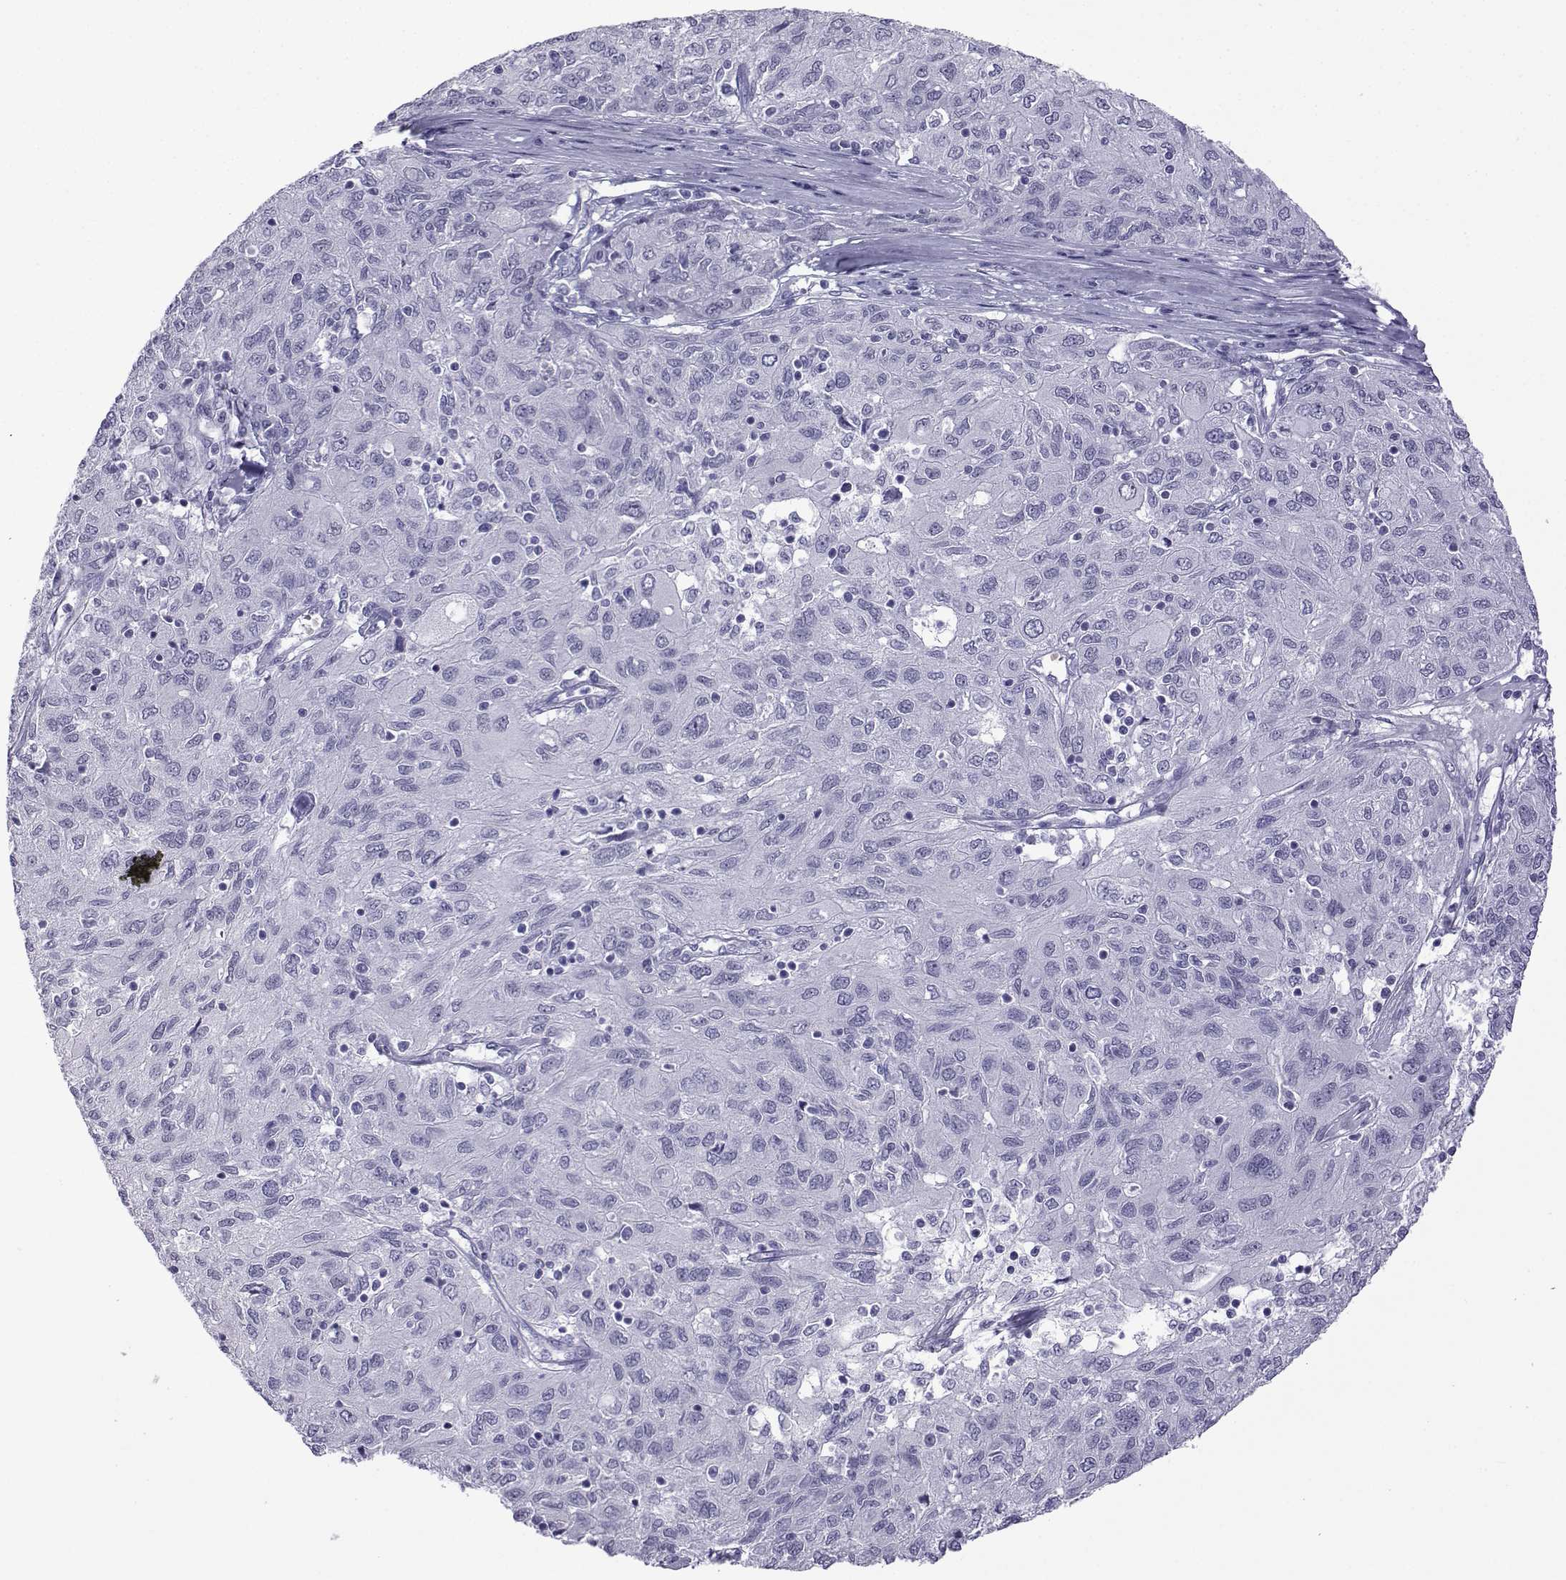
{"staining": {"intensity": "negative", "quantity": "none", "location": "none"}, "tissue": "ovarian cancer", "cell_type": "Tumor cells", "image_type": "cancer", "snomed": [{"axis": "morphology", "description": "Carcinoma, endometroid"}, {"axis": "topography", "description": "Ovary"}], "caption": "This micrograph is of ovarian cancer stained with immunohistochemistry (IHC) to label a protein in brown with the nuclei are counter-stained blue. There is no staining in tumor cells.", "gene": "ACTL7A", "patient": {"sex": "female", "age": 50}}